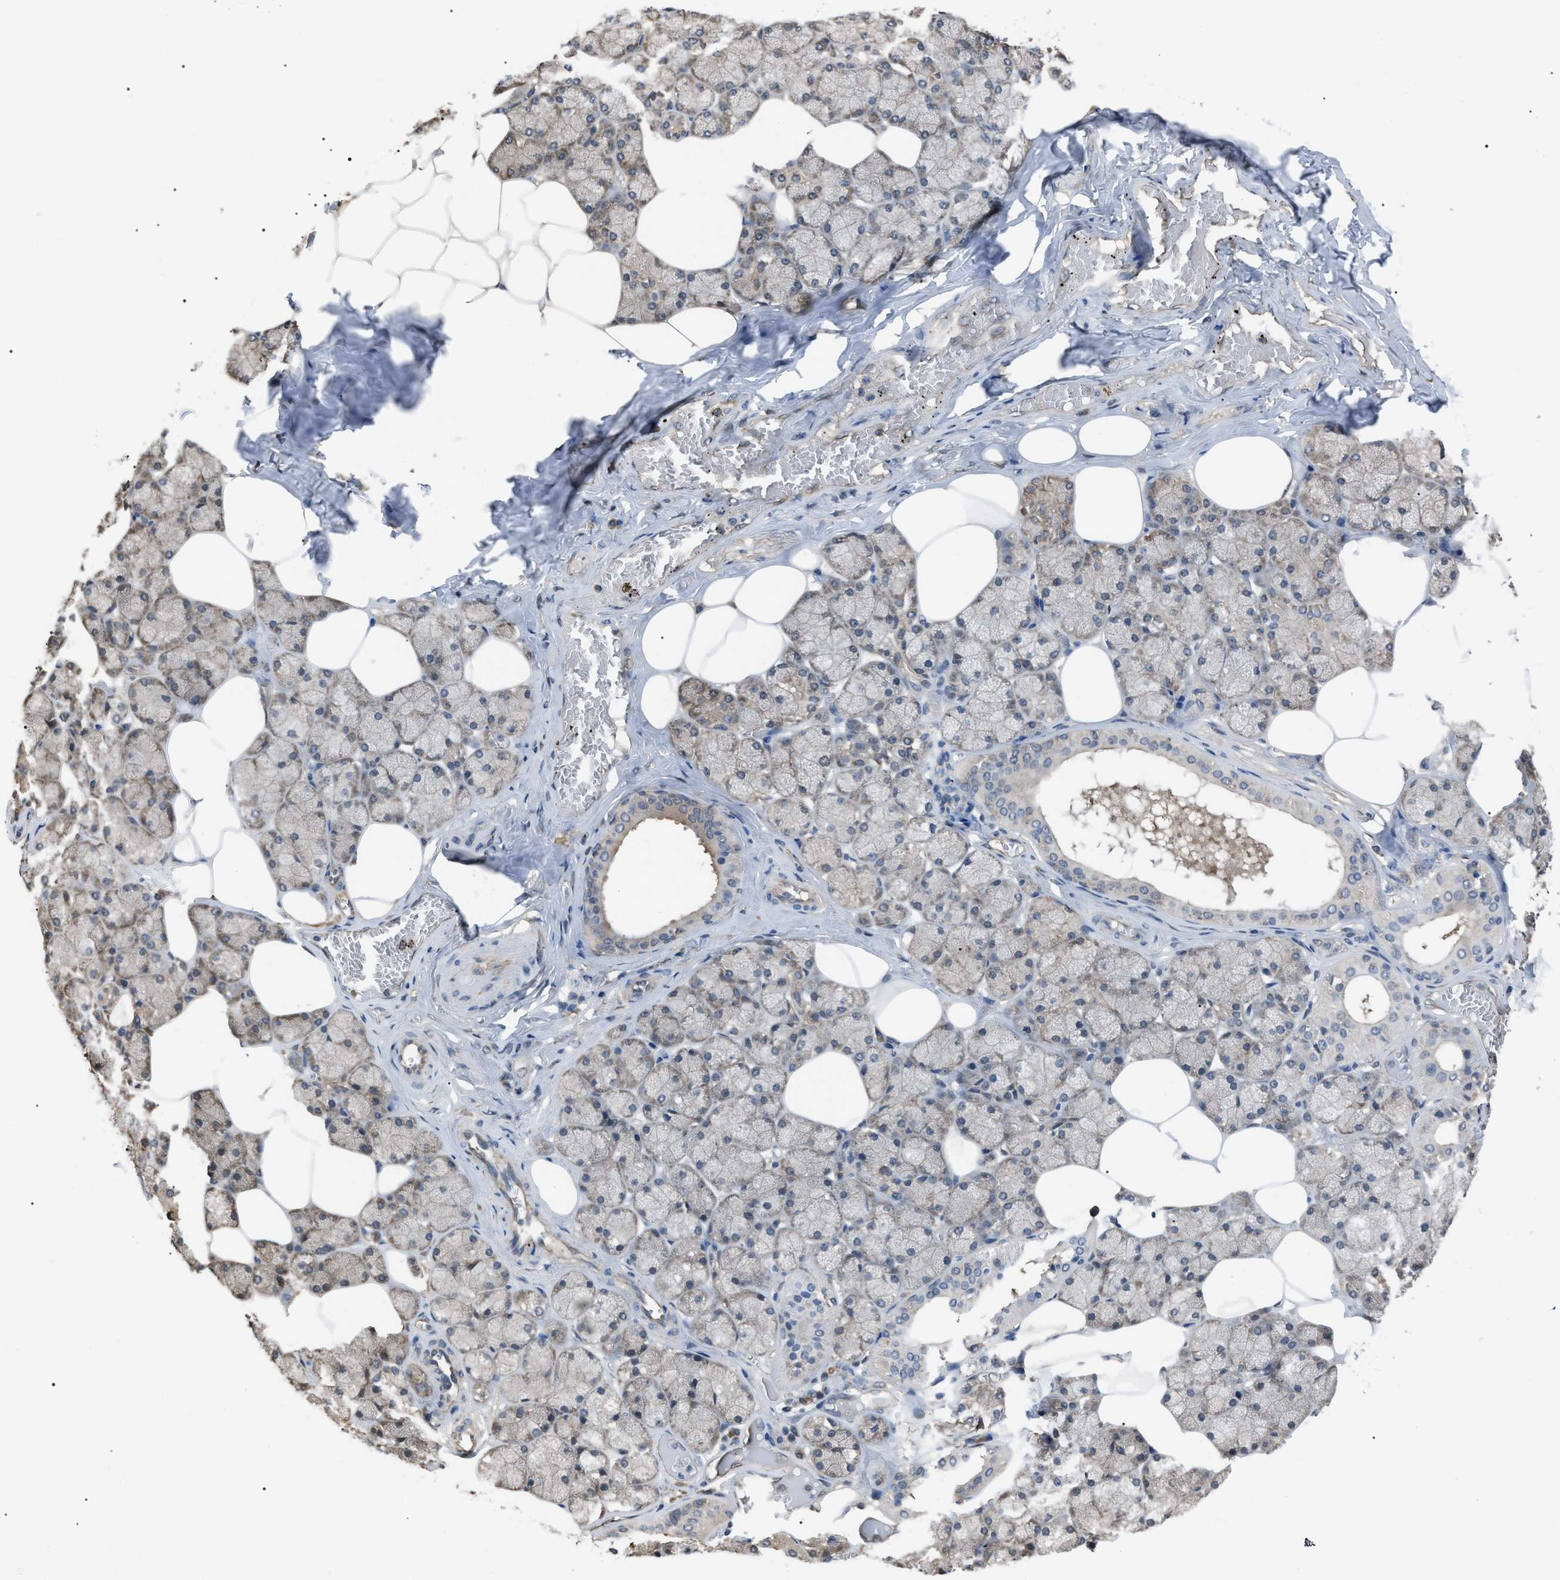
{"staining": {"intensity": "weak", "quantity": "25%-75%", "location": "cytoplasmic/membranous"}, "tissue": "salivary gland", "cell_type": "Glandular cells", "image_type": "normal", "snomed": [{"axis": "morphology", "description": "Normal tissue, NOS"}, {"axis": "topography", "description": "Salivary gland"}], "caption": "Immunohistochemistry (IHC) histopathology image of normal salivary gland stained for a protein (brown), which exhibits low levels of weak cytoplasmic/membranous staining in about 25%-75% of glandular cells.", "gene": "PDCD5", "patient": {"sex": "male", "age": 62}}